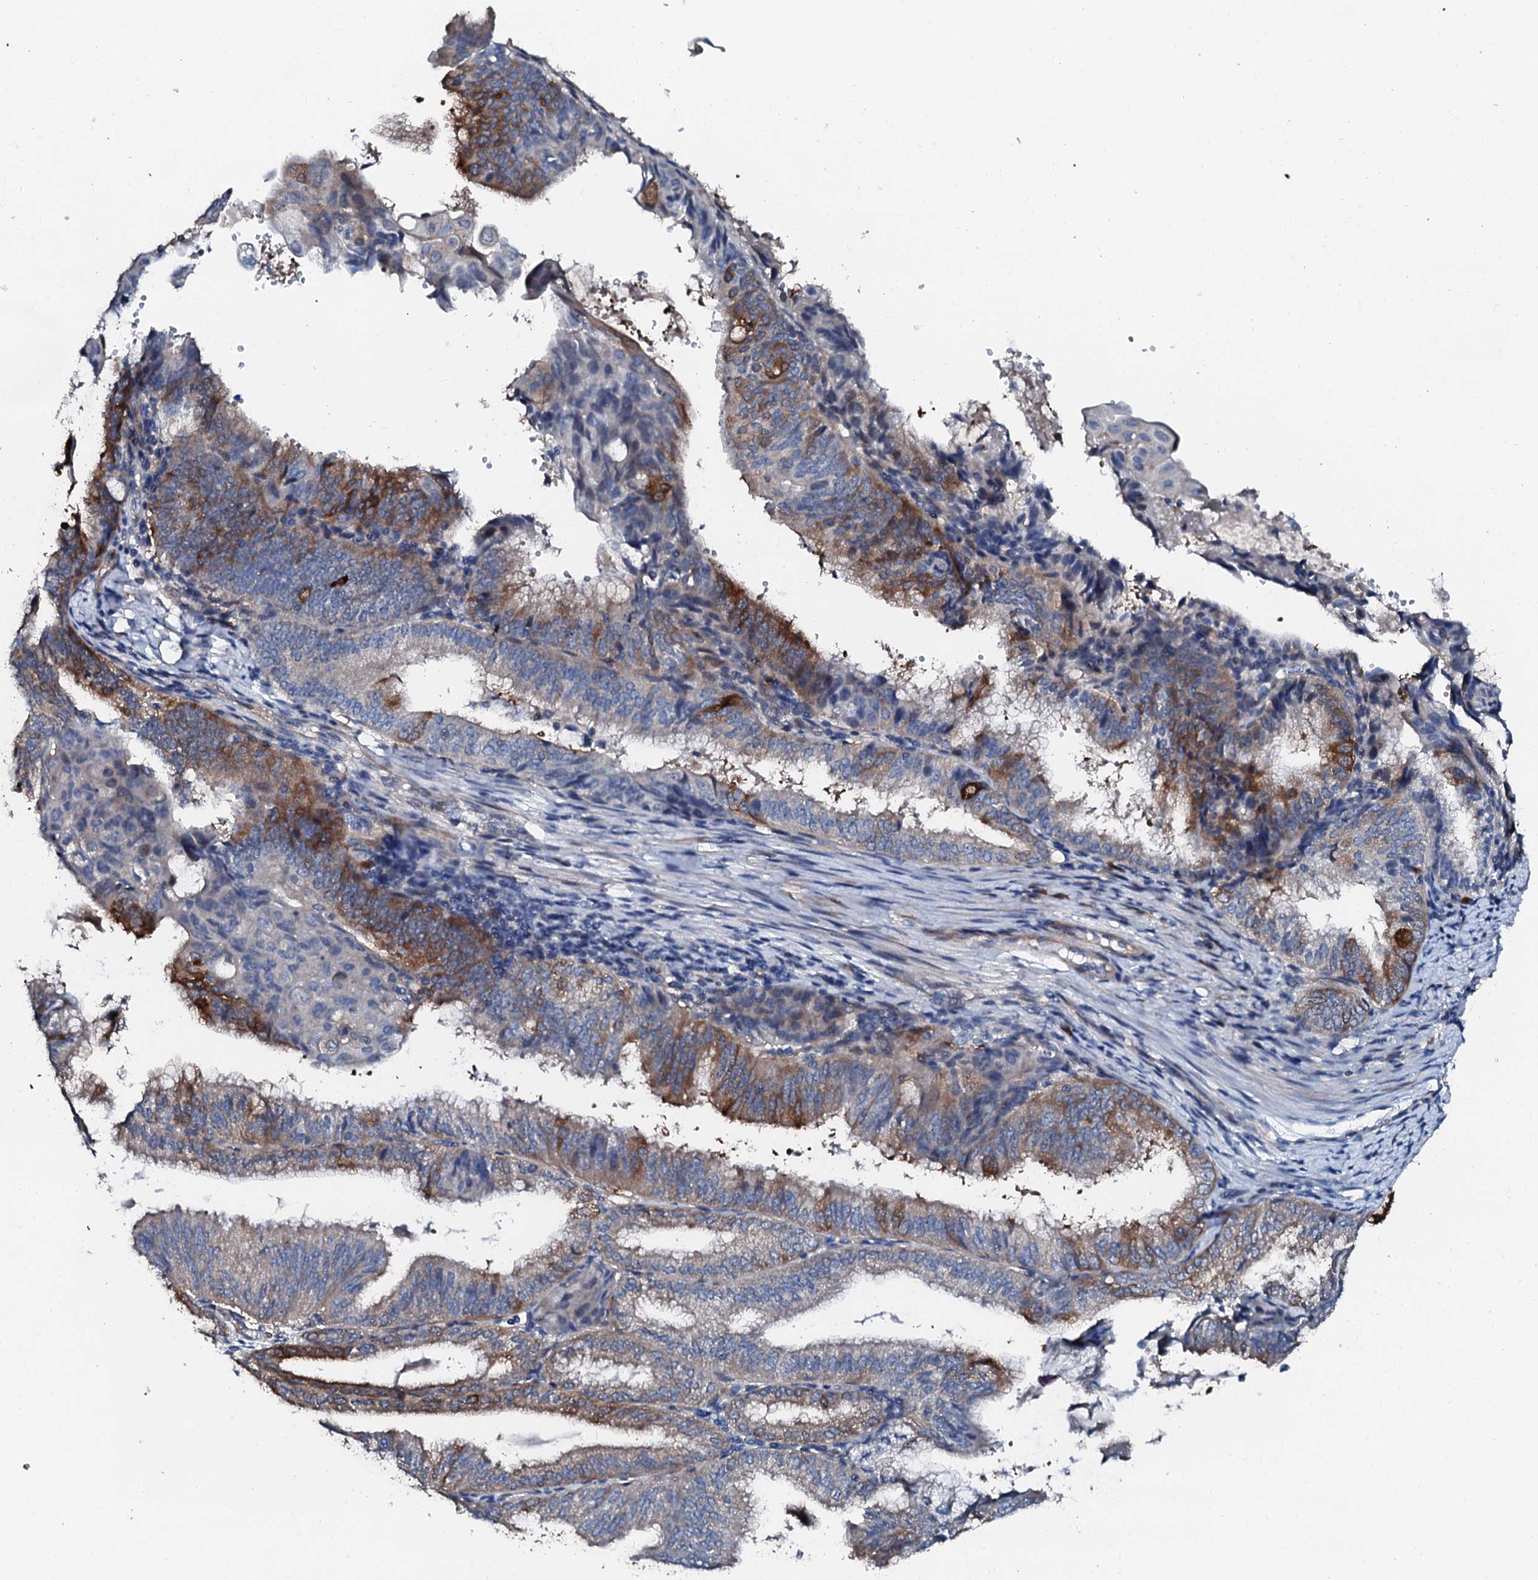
{"staining": {"intensity": "strong", "quantity": "25%-75%", "location": "cytoplasmic/membranous"}, "tissue": "endometrial cancer", "cell_type": "Tumor cells", "image_type": "cancer", "snomed": [{"axis": "morphology", "description": "Adenocarcinoma, NOS"}, {"axis": "topography", "description": "Endometrium"}], "caption": "Endometrial cancer (adenocarcinoma) was stained to show a protein in brown. There is high levels of strong cytoplasmic/membranous staining in about 25%-75% of tumor cells.", "gene": "GFOD2", "patient": {"sex": "female", "age": 49}}